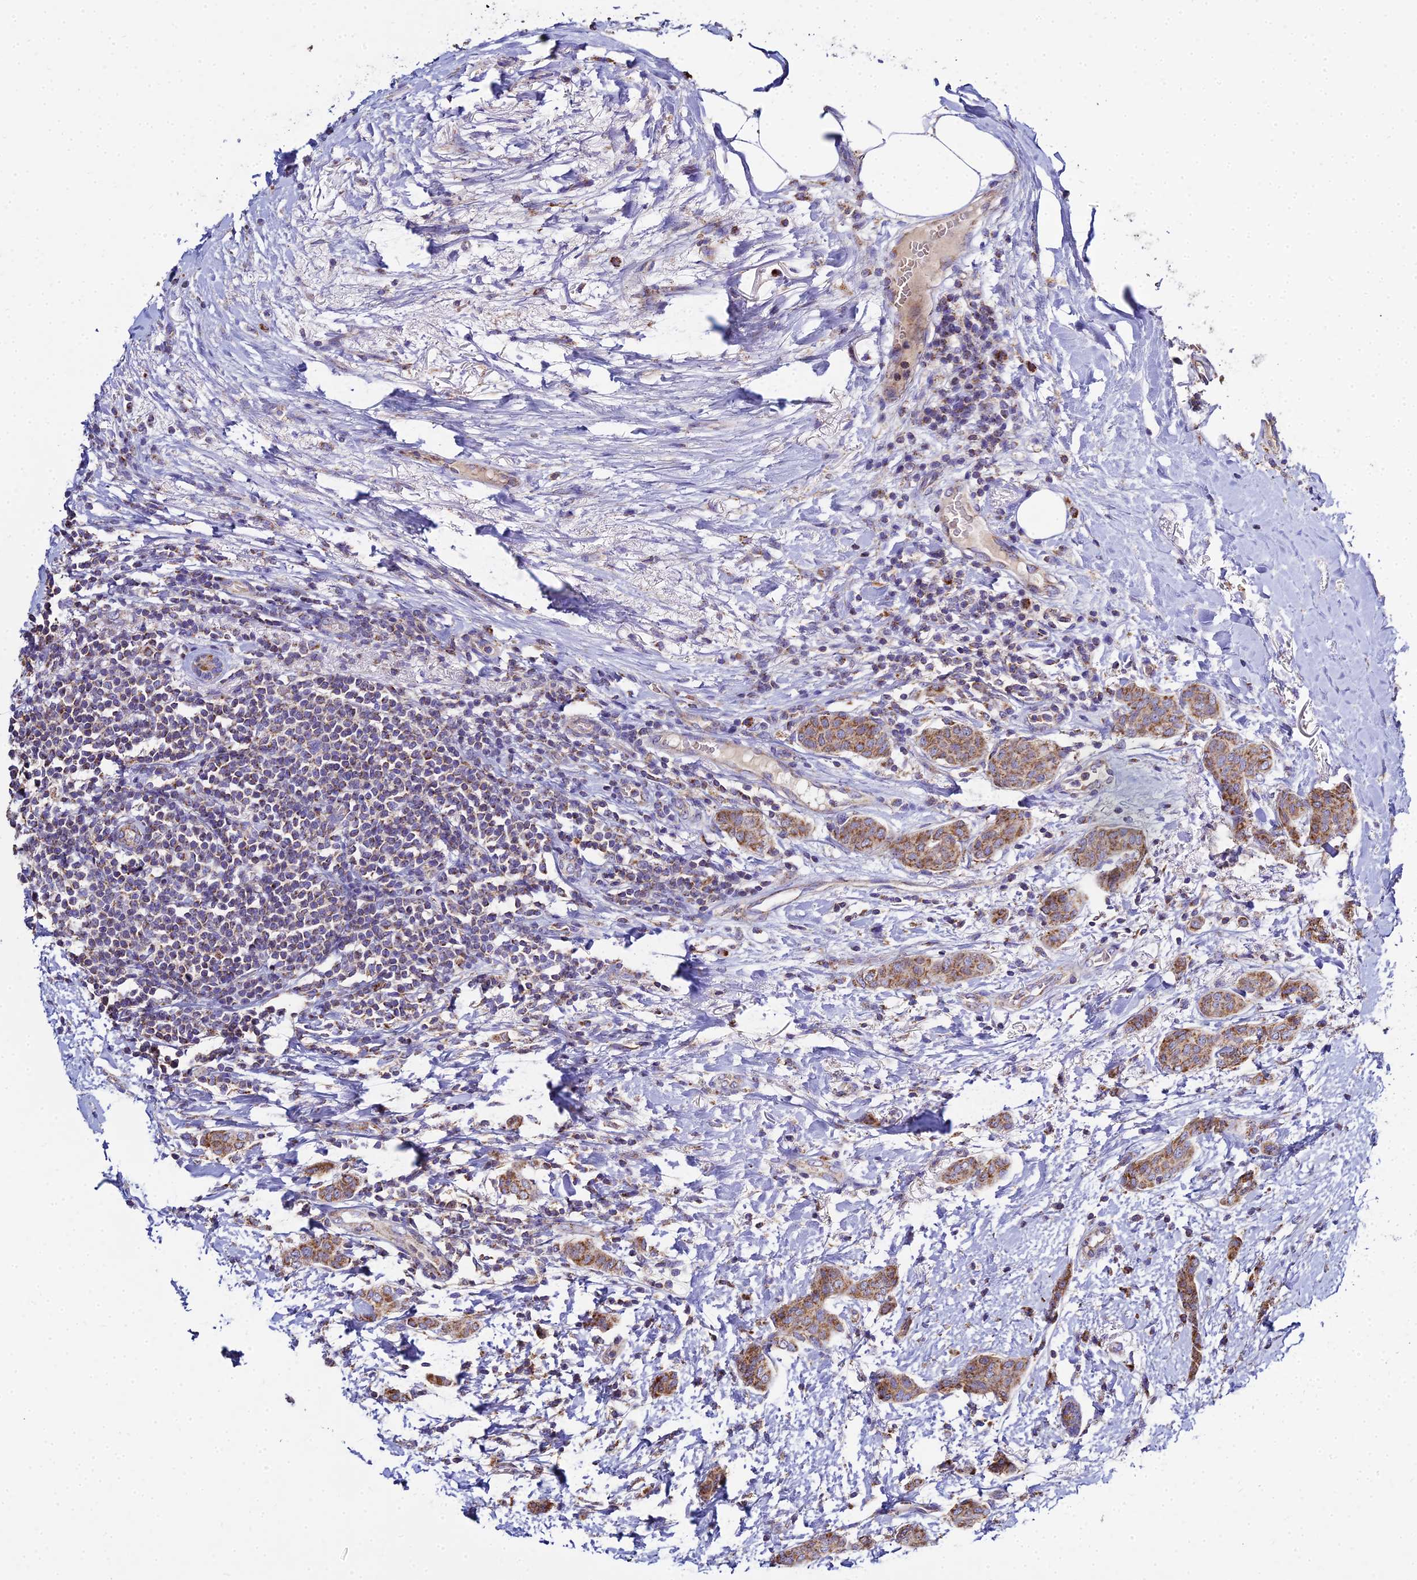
{"staining": {"intensity": "moderate", "quantity": ">75%", "location": "cytoplasmic/membranous"}, "tissue": "breast cancer", "cell_type": "Tumor cells", "image_type": "cancer", "snomed": [{"axis": "morphology", "description": "Duct carcinoma"}, {"axis": "topography", "description": "Breast"}], "caption": "Immunohistochemical staining of invasive ductal carcinoma (breast) shows medium levels of moderate cytoplasmic/membranous protein expression in about >75% of tumor cells.", "gene": "TYW5", "patient": {"sex": "female", "age": 72}}